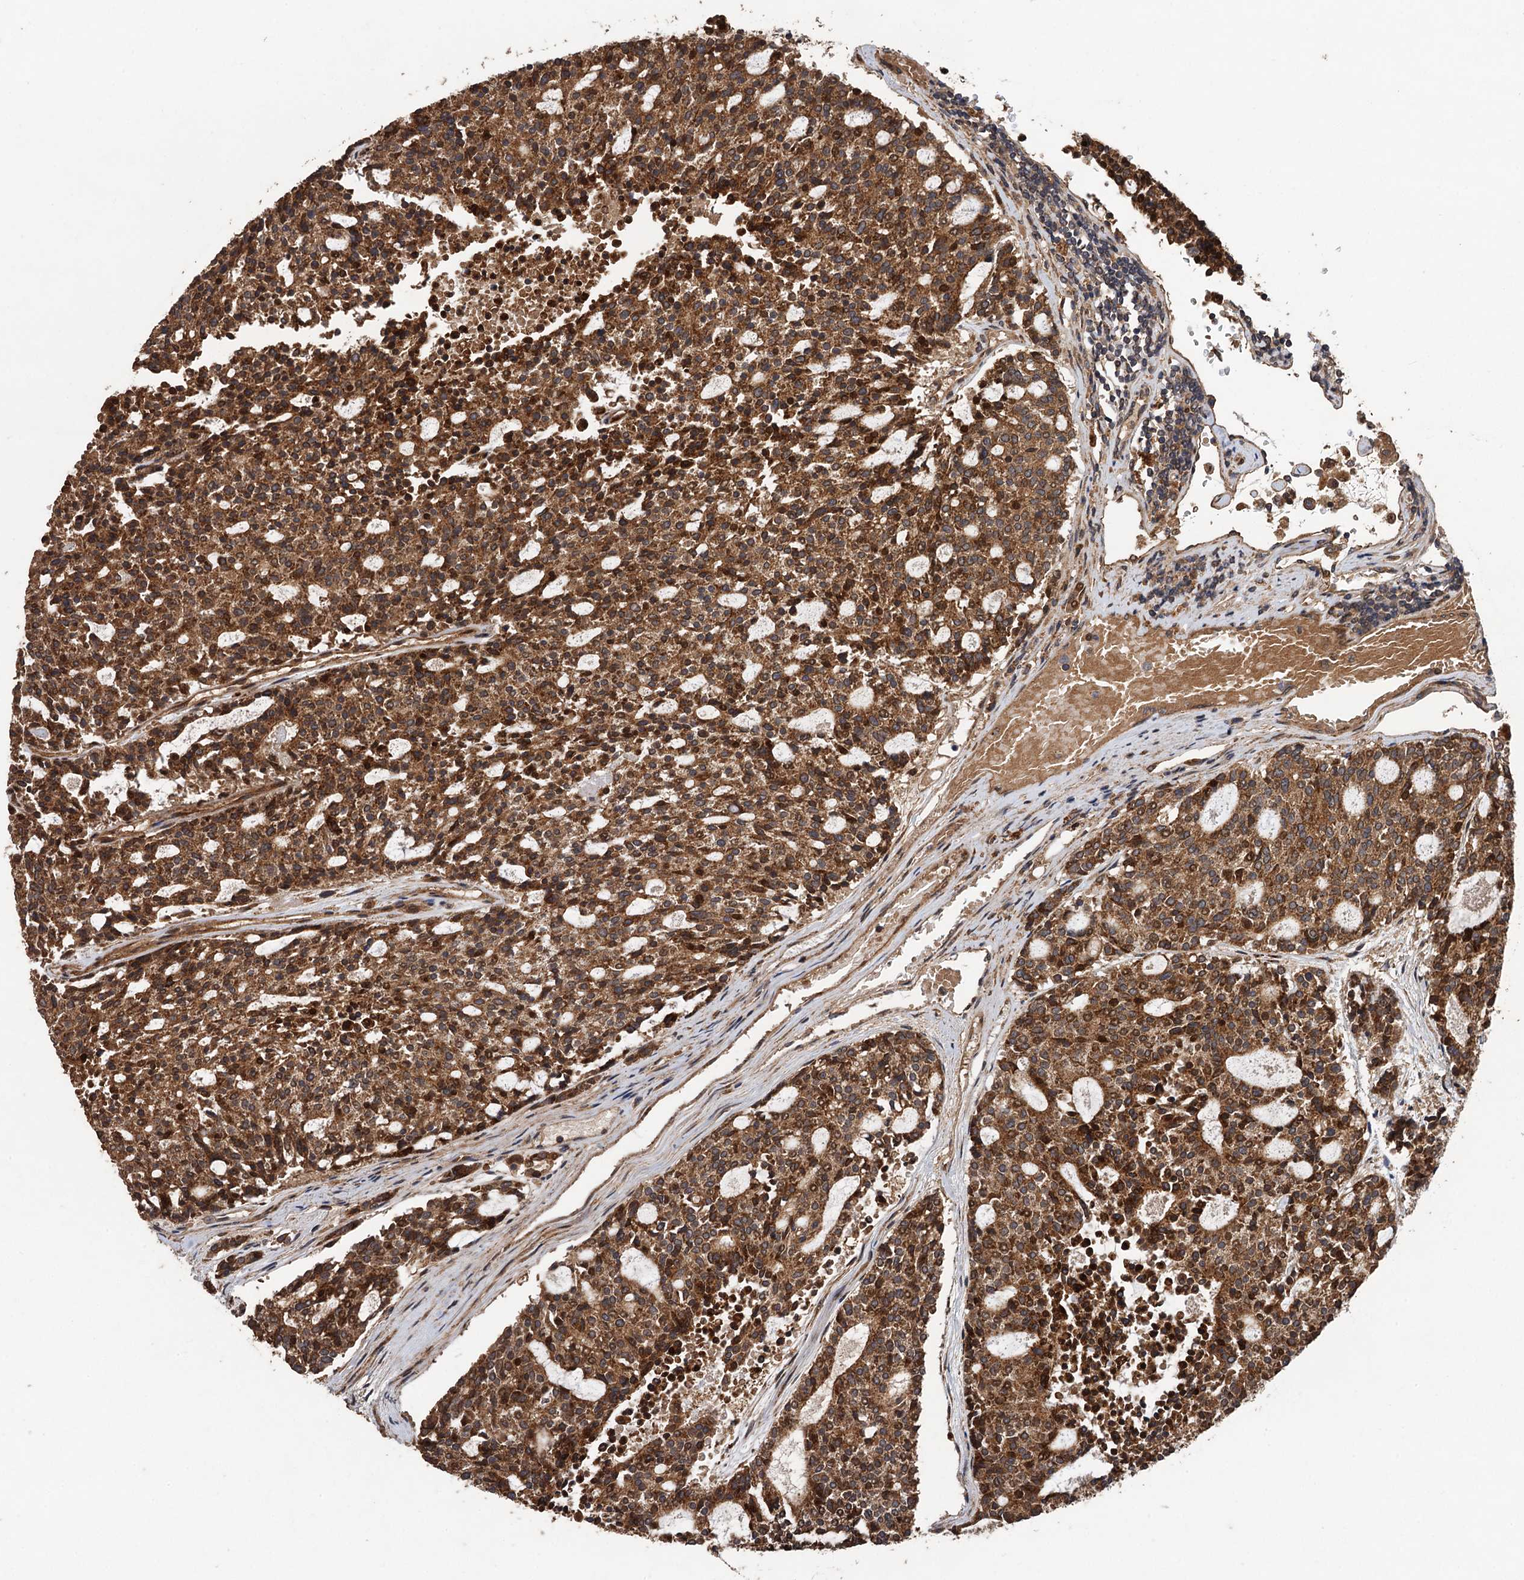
{"staining": {"intensity": "moderate", "quantity": ">75%", "location": "cytoplasmic/membranous"}, "tissue": "carcinoid", "cell_type": "Tumor cells", "image_type": "cancer", "snomed": [{"axis": "morphology", "description": "Carcinoid, malignant, NOS"}, {"axis": "topography", "description": "Pancreas"}], "caption": "Malignant carcinoid stained with immunohistochemistry displays moderate cytoplasmic/membranous staining in approximately >75% of tumor cells. The protein of interest is shown in brown color, while the nuclei are stained blue.", "gene": "TMEM39B", "patient": {"sex": "female", "age": 54}}